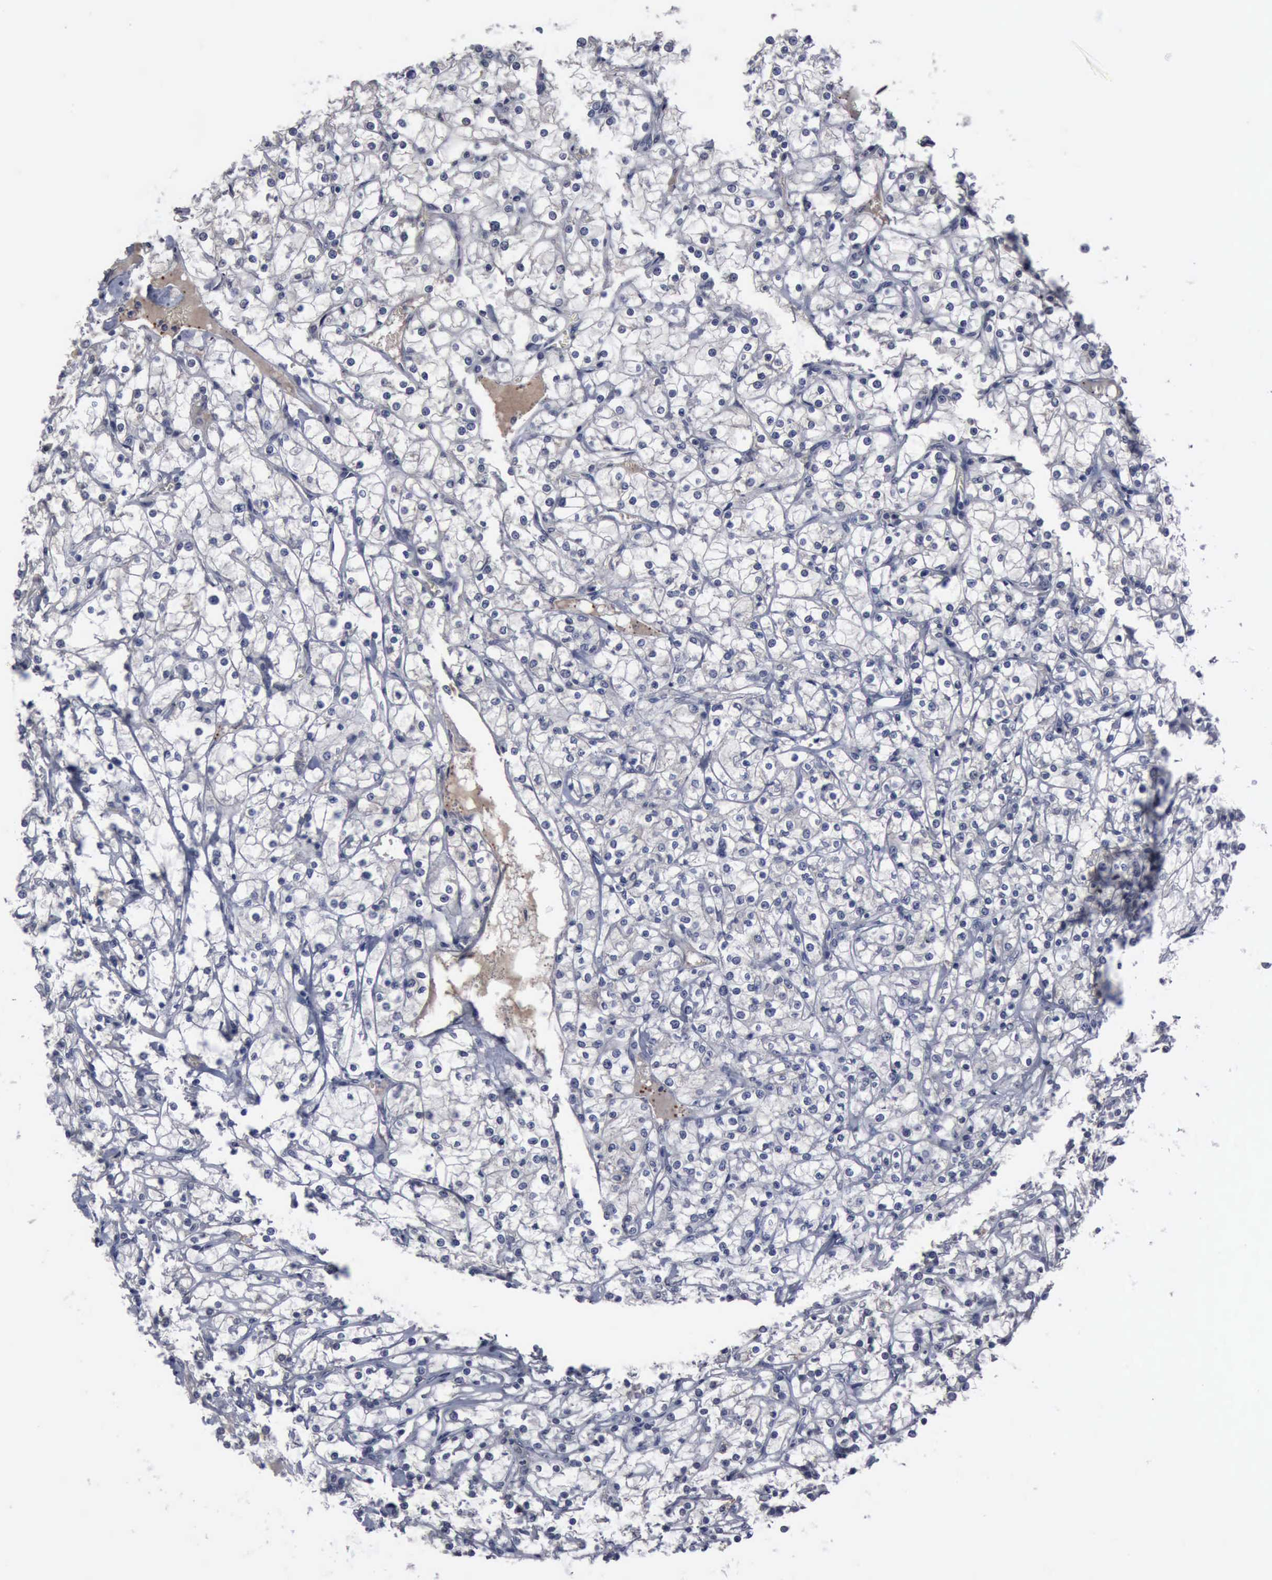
{"staining": {"intensity": "negative", "quantity": "none", "location": "none"}, "tissue": "renal cancer", "cell_type": "Tumor cells", "image_type": "cancer", "snomed": [{"axis": "morphology", "description": "Adenocarcinoma, NOS"}, {"axis": "topography", "description": "Kidney"}], "caption": "DAB (3,3'-diaminobenzidine) immunohistochemical staining of human renal cancer (adenocarcinoma) exhibits no significant expression in tumor cells.", "gene": "MYO18B", "patient": {"sex": "female", "age": 73}}